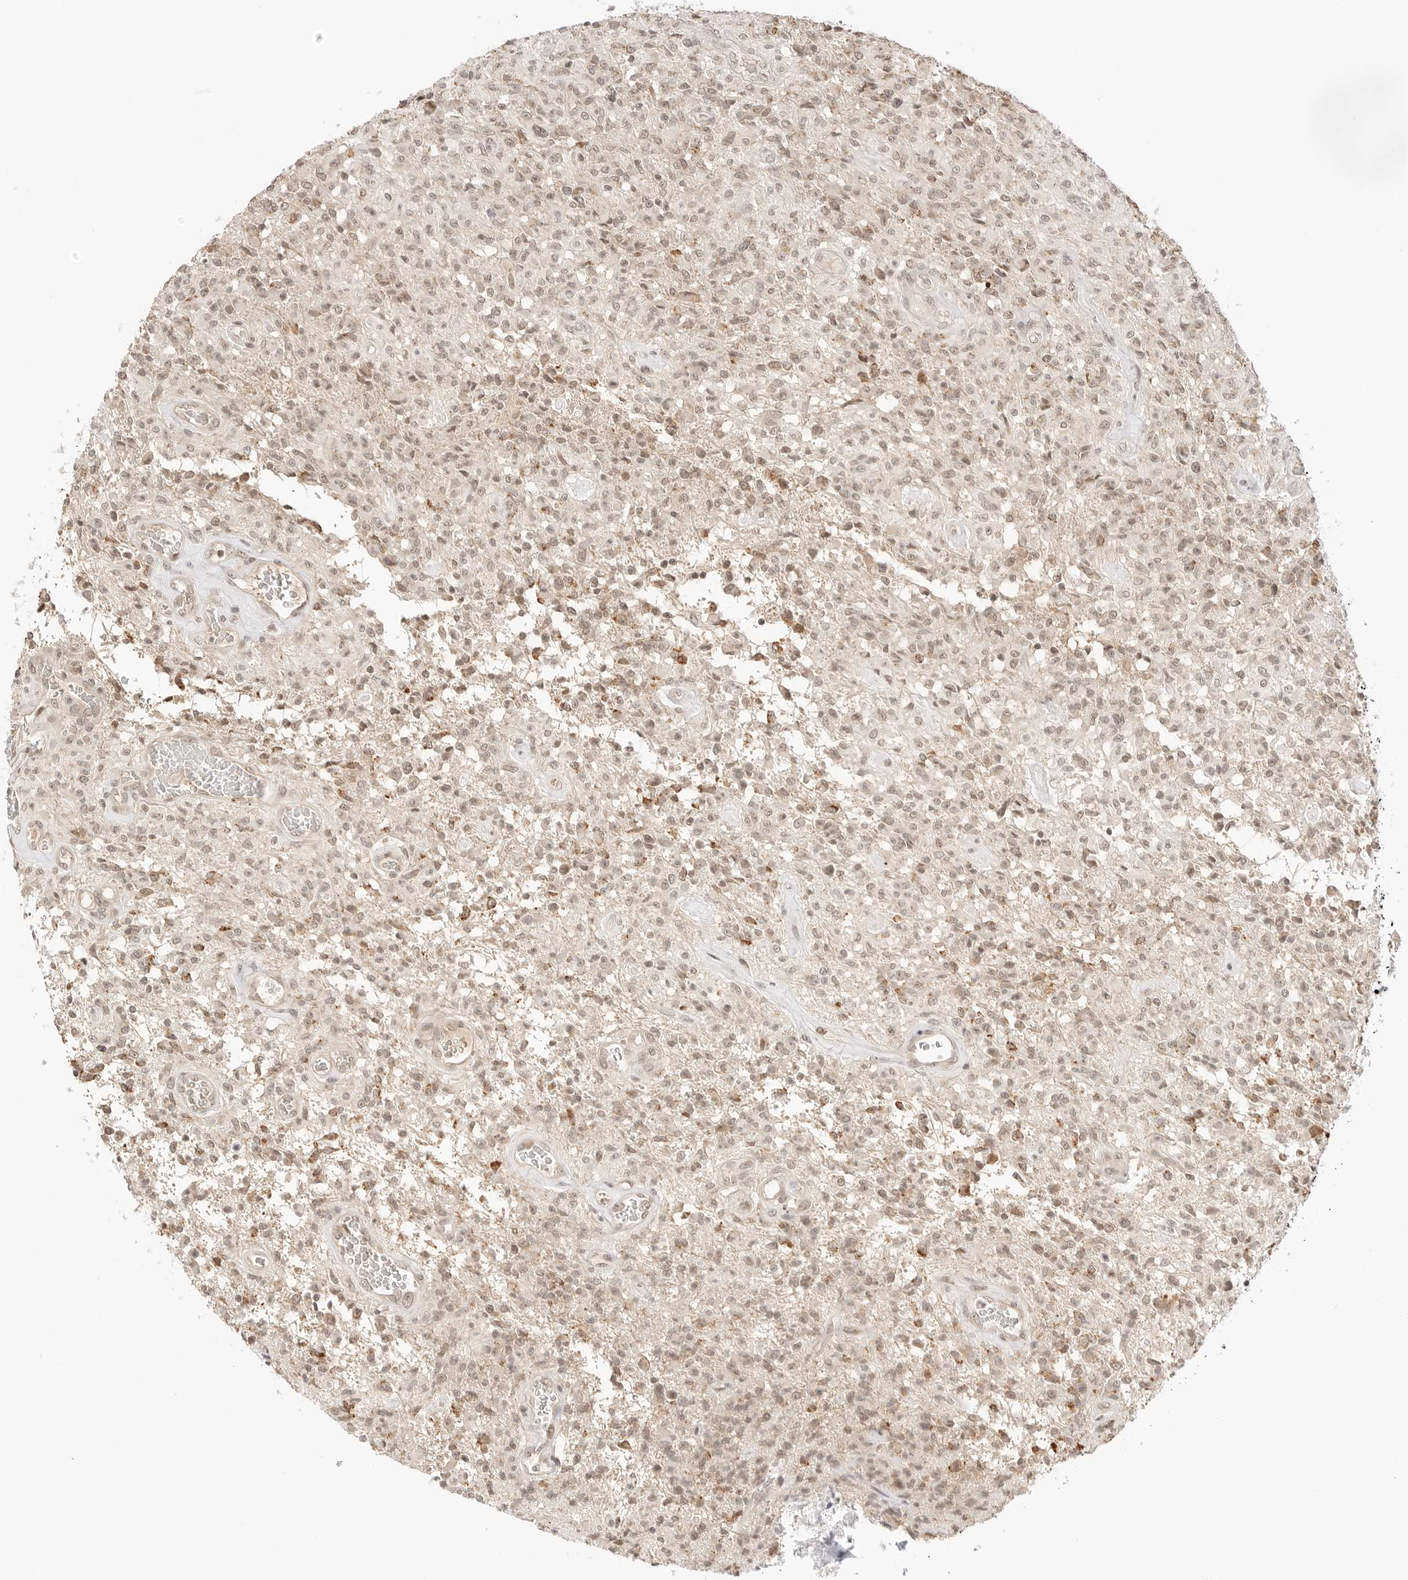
{"staining": {"intensity": "weak", "quantity": ">75%", "location": "cytoplasmic/membranous,nuclear"}, "tissue": "glioma", "cell_type": "Tumor cells", "image_type": "cancer", "snomed": [{"axis": "morphology", "description": "Glioma, malignant, High grade"}, {"axis": "topography", "description": "Brain"}], "caption": "Immunohistochemical staining of glioma displays low levels of weak cytoplasmic/membranous and nuclear protein staining in approximately >75% of tumor cells. (brown staining indicates protein expression, while blue staining denotes nuclei).", "gene": "SEPTIN4", "patient": {"sex": "female", "age": 57}}